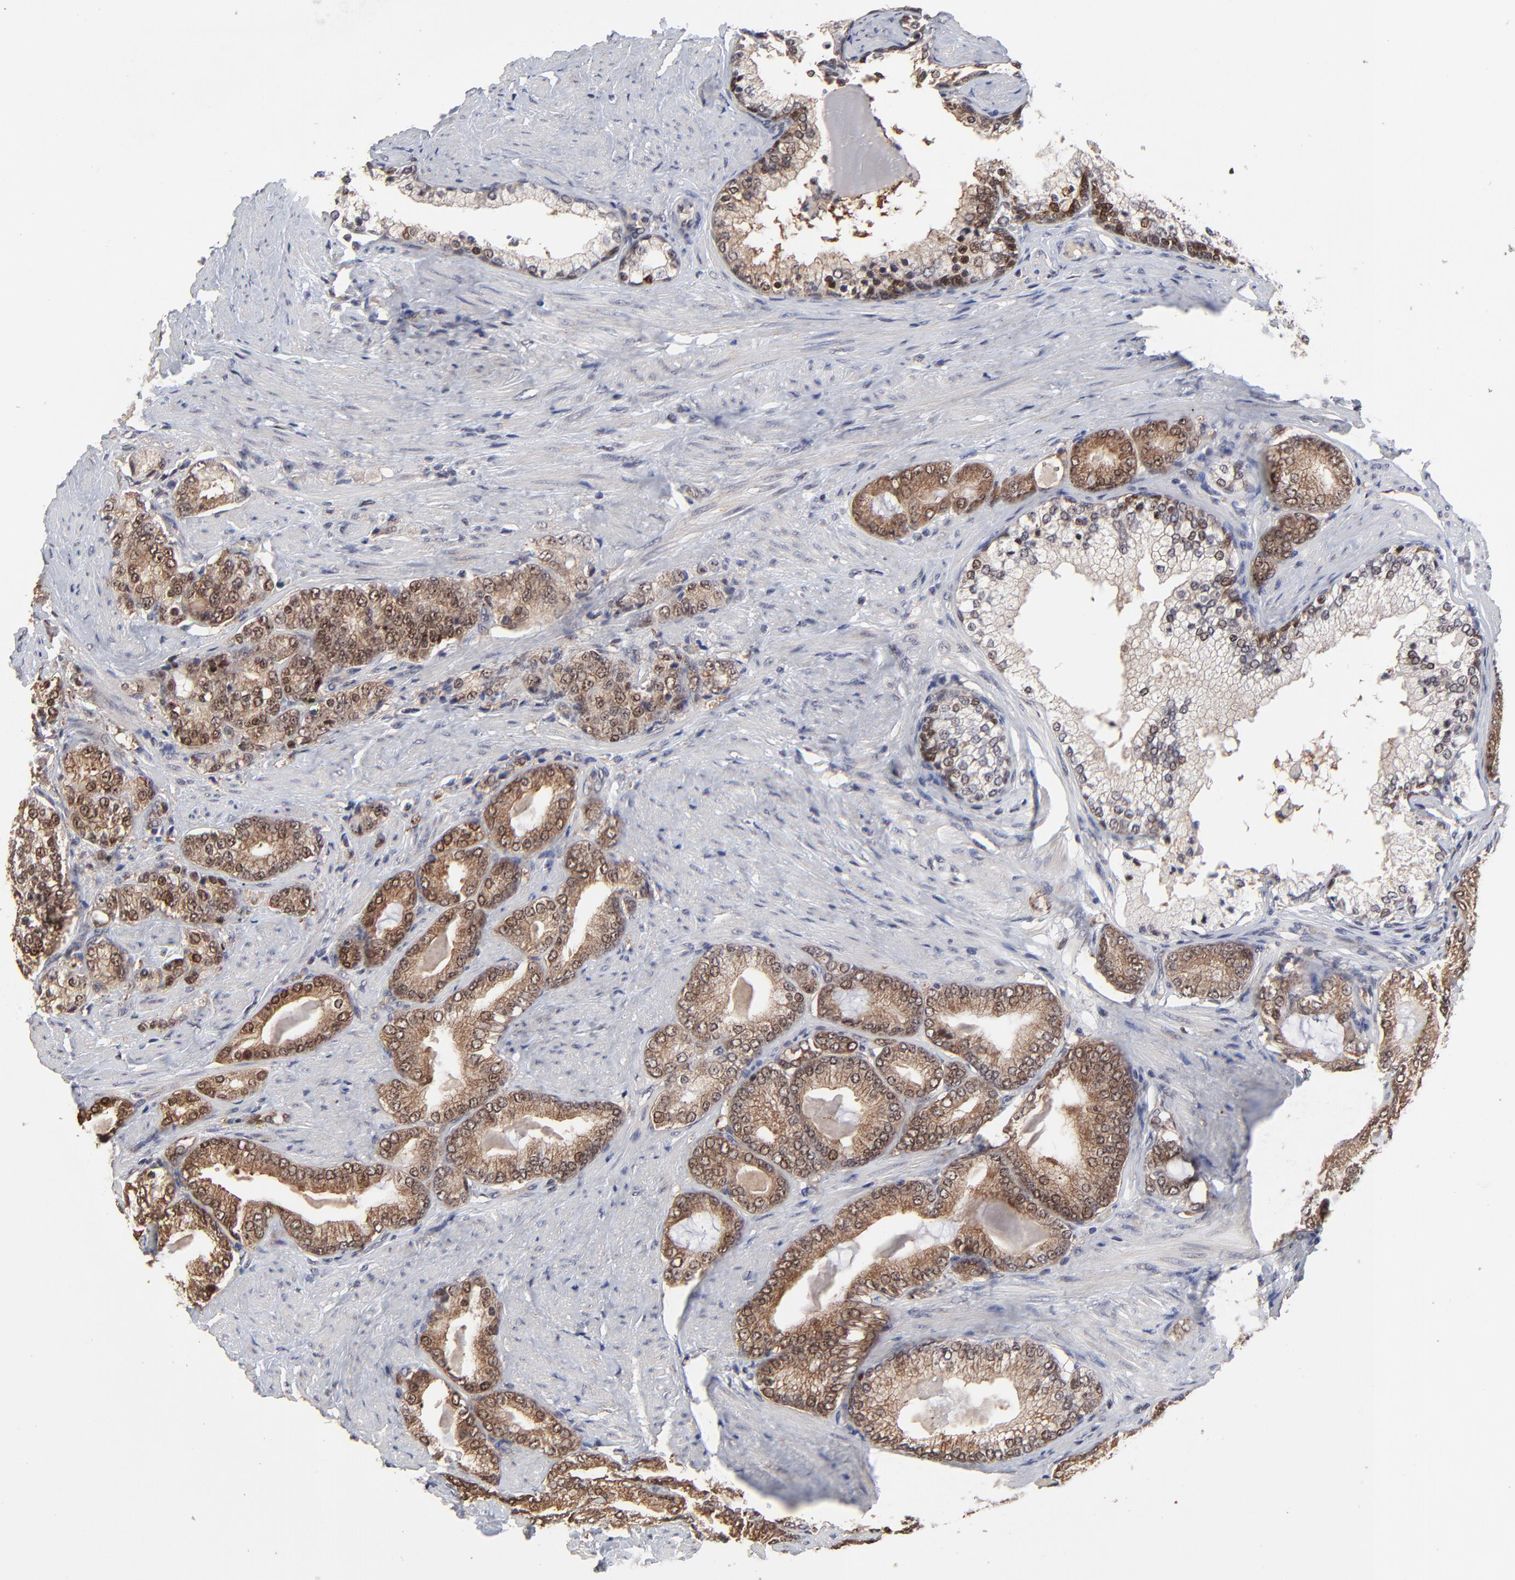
{"staining": {"intensity": "moderate", "quantity": ">75%", "location": "cytoplasmic/membranous"}, "tissue": "prostate cancer", "cell_type": "Tumor cells", "image_type": "cancer", "snomed": [{"axis": "morphology", "description": "Adenocarcinoma, Low grade"}, {"axis": "topography", "description": "Prostate"}], "caption": "Brown immunohistochemical staining in prostate cancer shows moderate cytoplasmic/membranous expression in about >75% of tumor cells.", "gene": "FRMD8", "patient": {"sex": "male", "age": 71}}